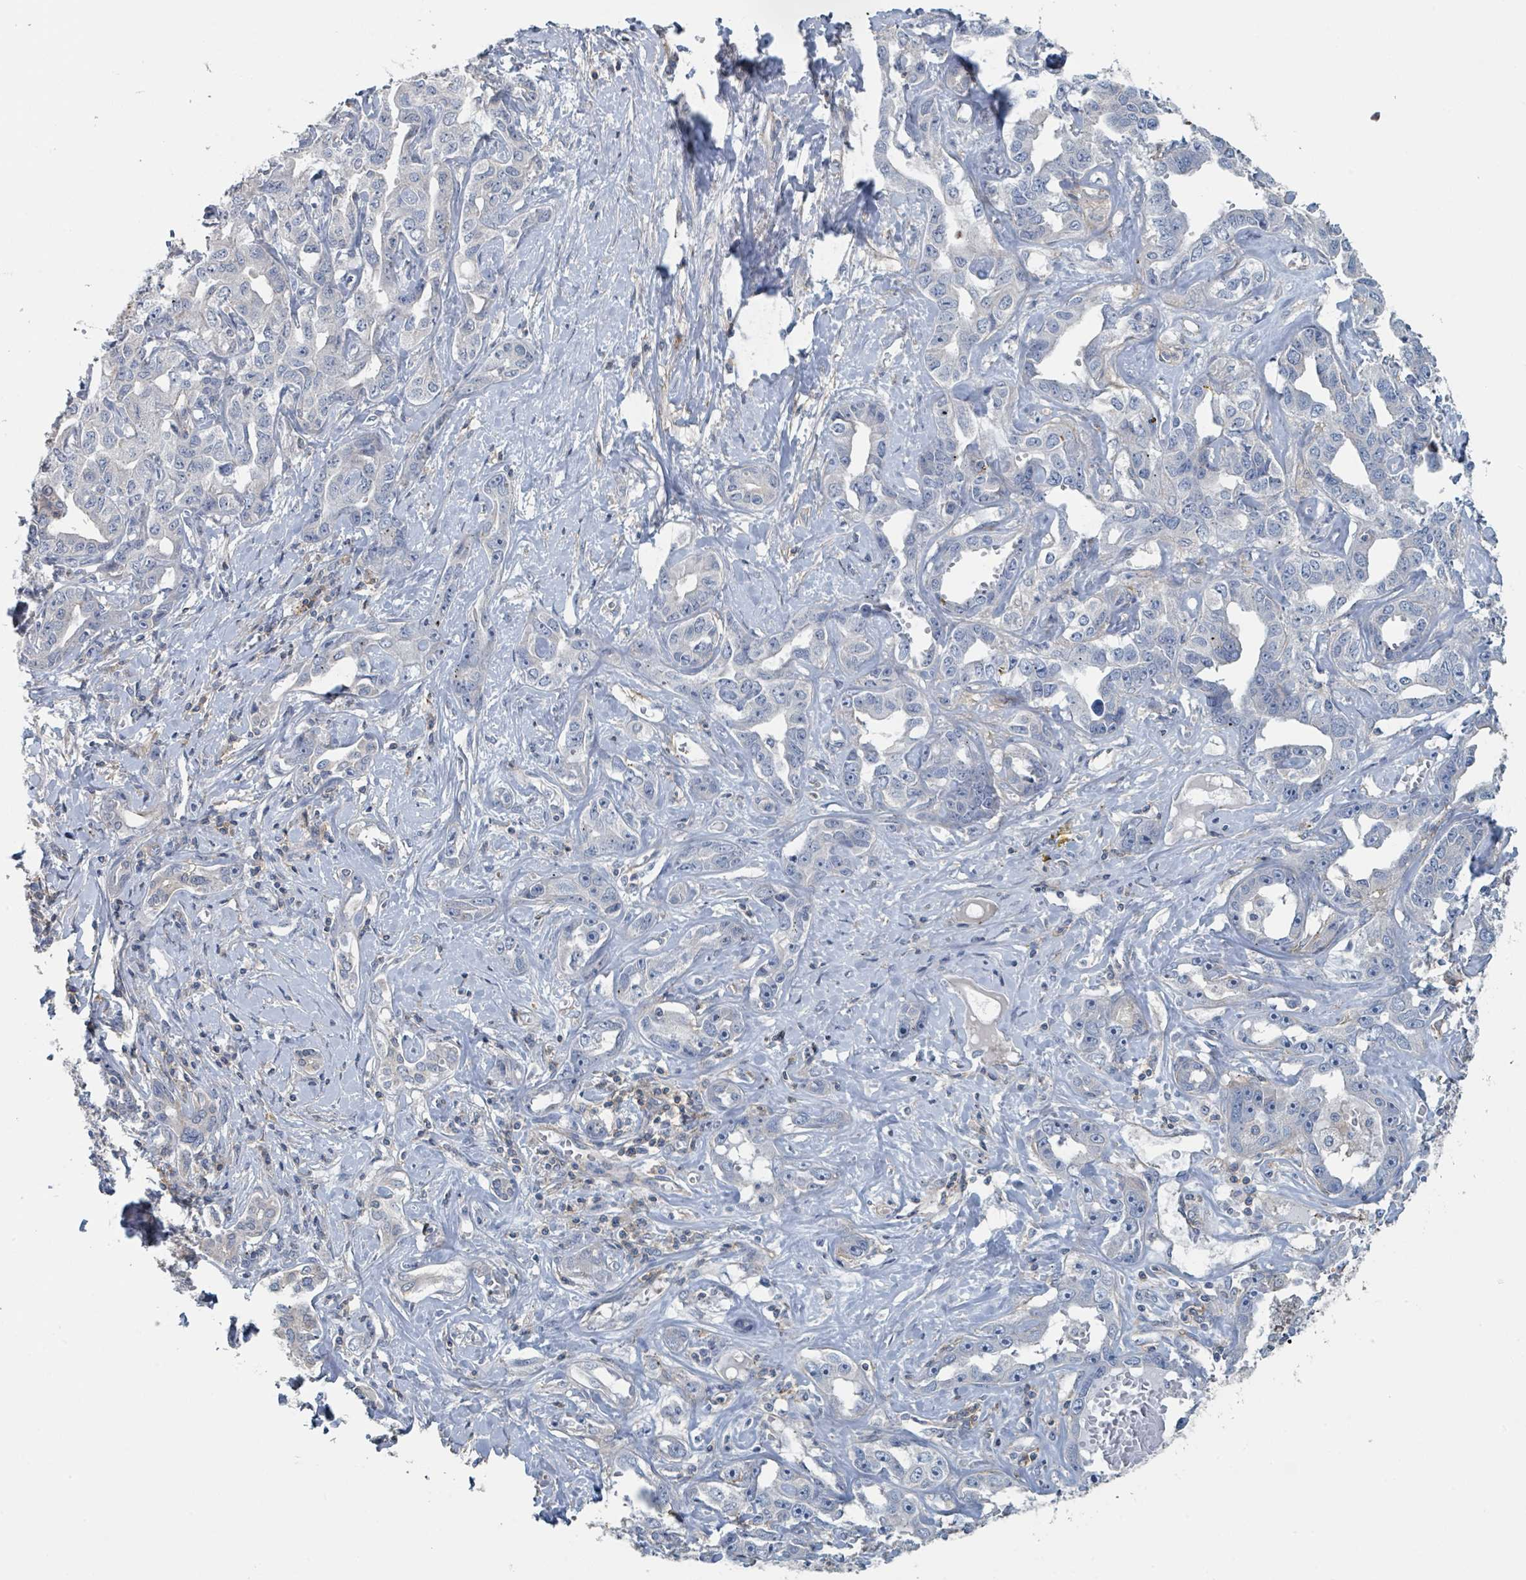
{"staining": {"intensity": "negative", "quantity": "none", "location": "none"}, "tissue": "liver cancer", "cell_type": "Tumor cells", "image_type": "cancer", "snomed": [{"axis": "morphology", "description": "Cholangiocarcinoma"}, {"axis": "topography", "description": "Liver"}], "caption": "This image is of liver cancer (cholangiocarcinoma) stained with immunohistochemistry to label a protein in brown with the nuclei are counter-stained blue. There is no expression in tumor cells.", "gene": "LRRC42", "patient": {"sex": "male", "age": 59}}